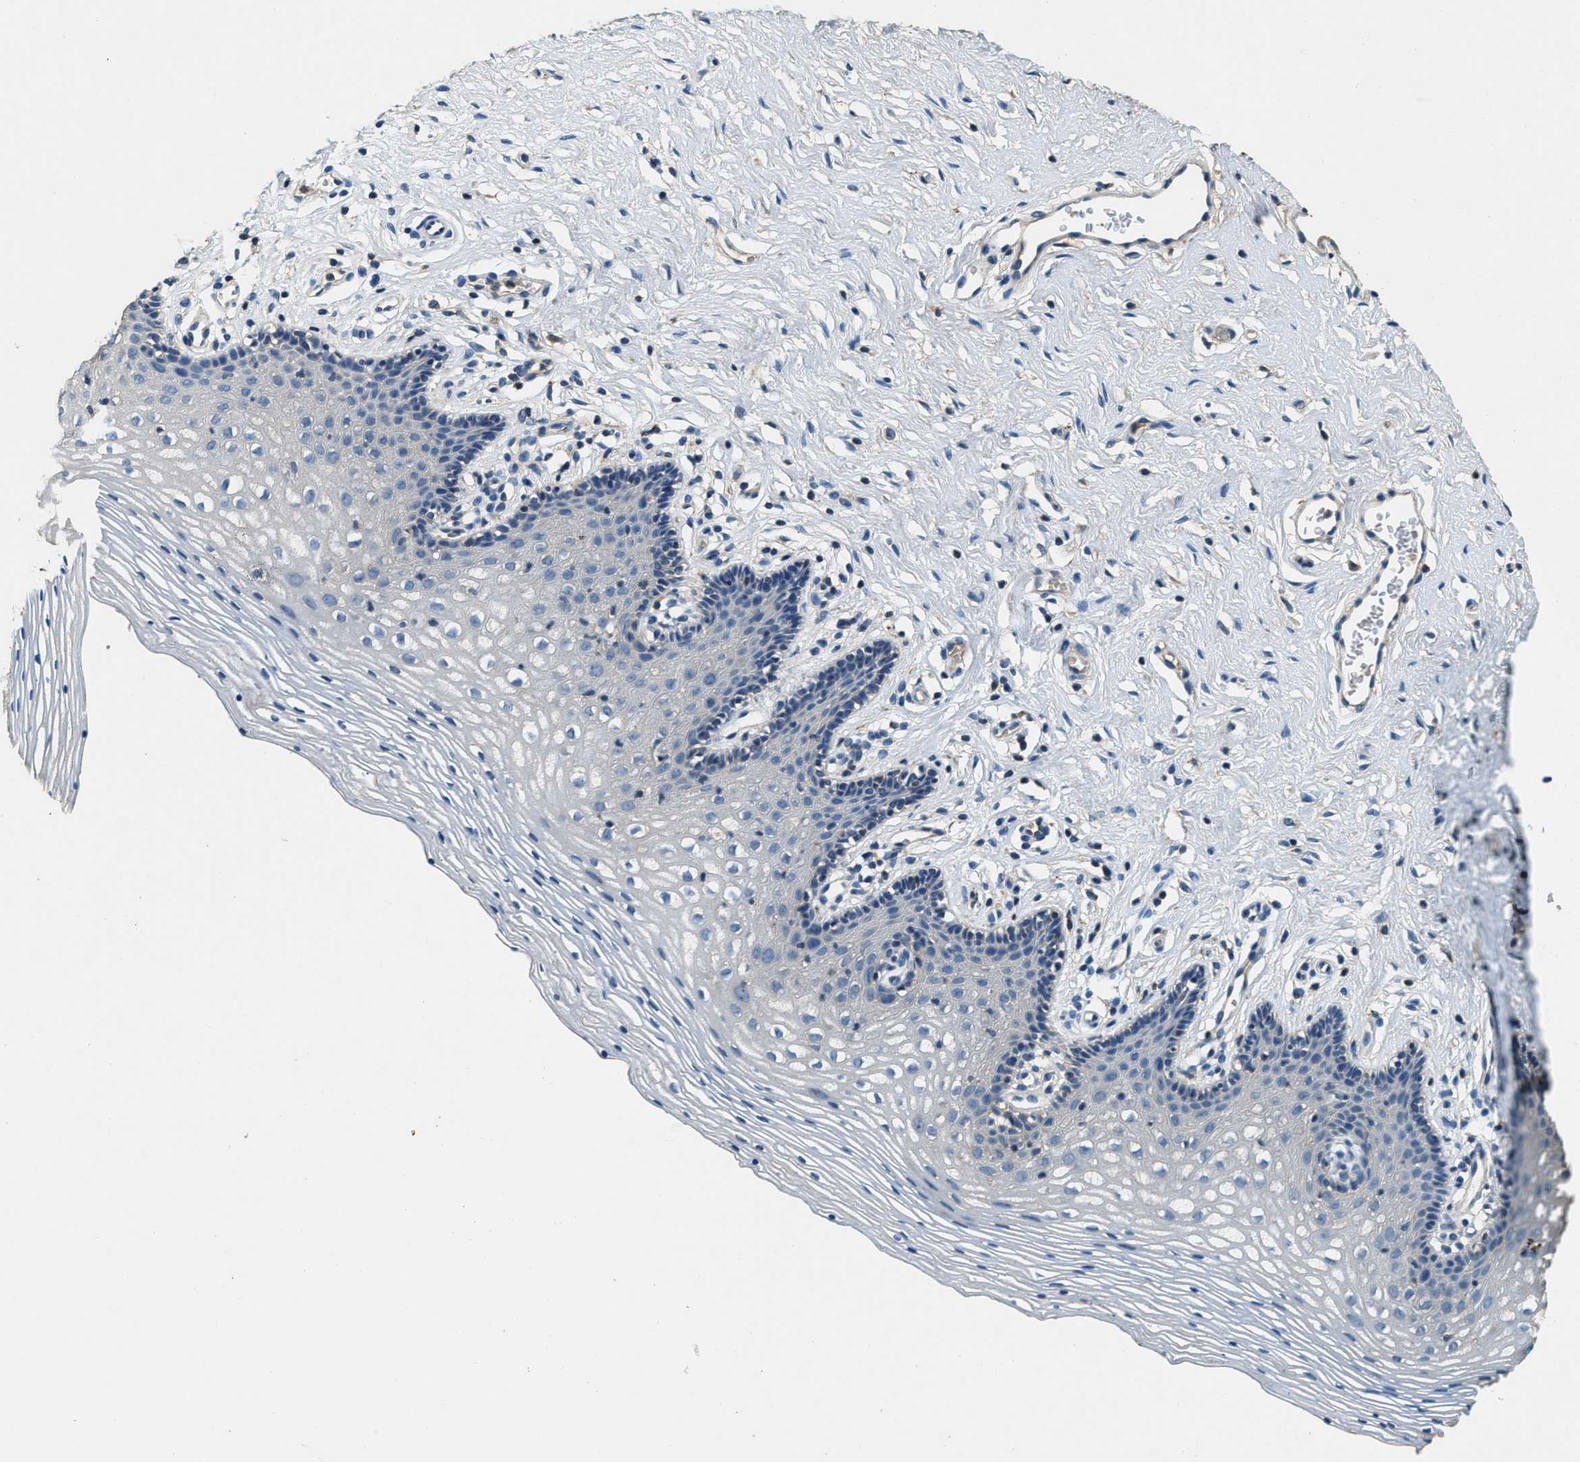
{"staining": {"intensity": "negative", "quantity": "none", "location": "none"}, "tissue": "vagina", "cell_type": "Squamous epithelial cells", "image_type": "normal", "snomed": [{"axis": "morphology", "description": "Normal tissue, NOS"}, {"axis": "topography", "description": "Vagina"}], "caption": "A micrograph of human vagina is negative for staining in squamous epithelial cells. (IHC, brightfield microscopy, high magnification).", "gene": "BLOC1S1", "patient": {"sex": "female", "age": 32}}